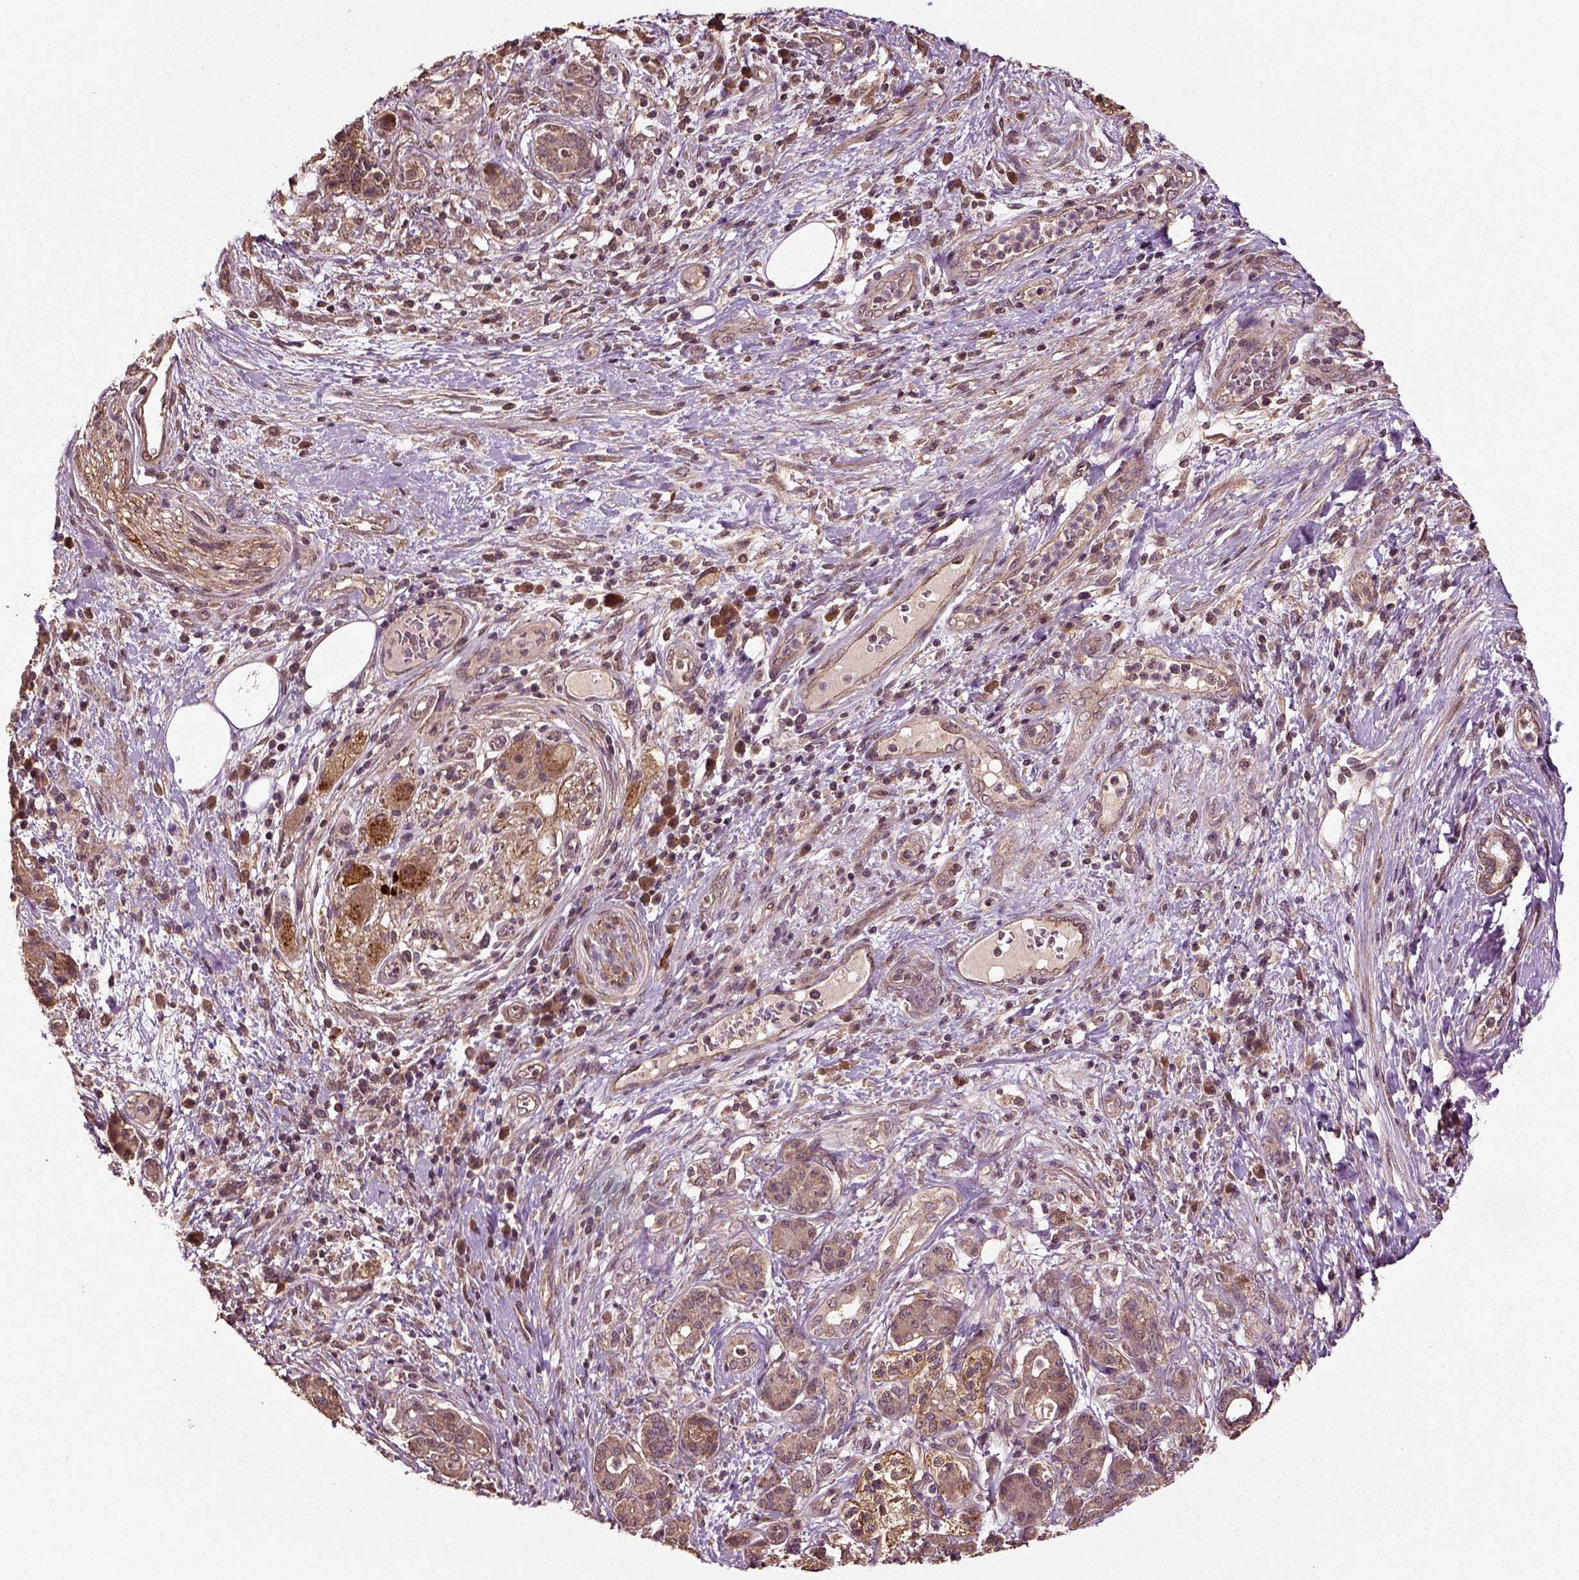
{"staining": {"intensity": "weak", "quantity": "25%-75%", "location": "cytoplasmic/membranous"}, "tissue": "pancreatic cancer", "cell_type": "Tumor cells", "image_type": "cancer", "snomed": [{"axis": "morphology", "description": "Adenocarcinoma, NOS"}, {"axis": "topography", "description": "Pancreas"}], "caption": "This is a histology image of IHC staining of adenocarcinoma (pancreatic), which shows weak staining in the cytoplasmic/membranous of tumor cells.", "gene": "ERV3-1", "patient": {"sex": "female", "age": 73}}